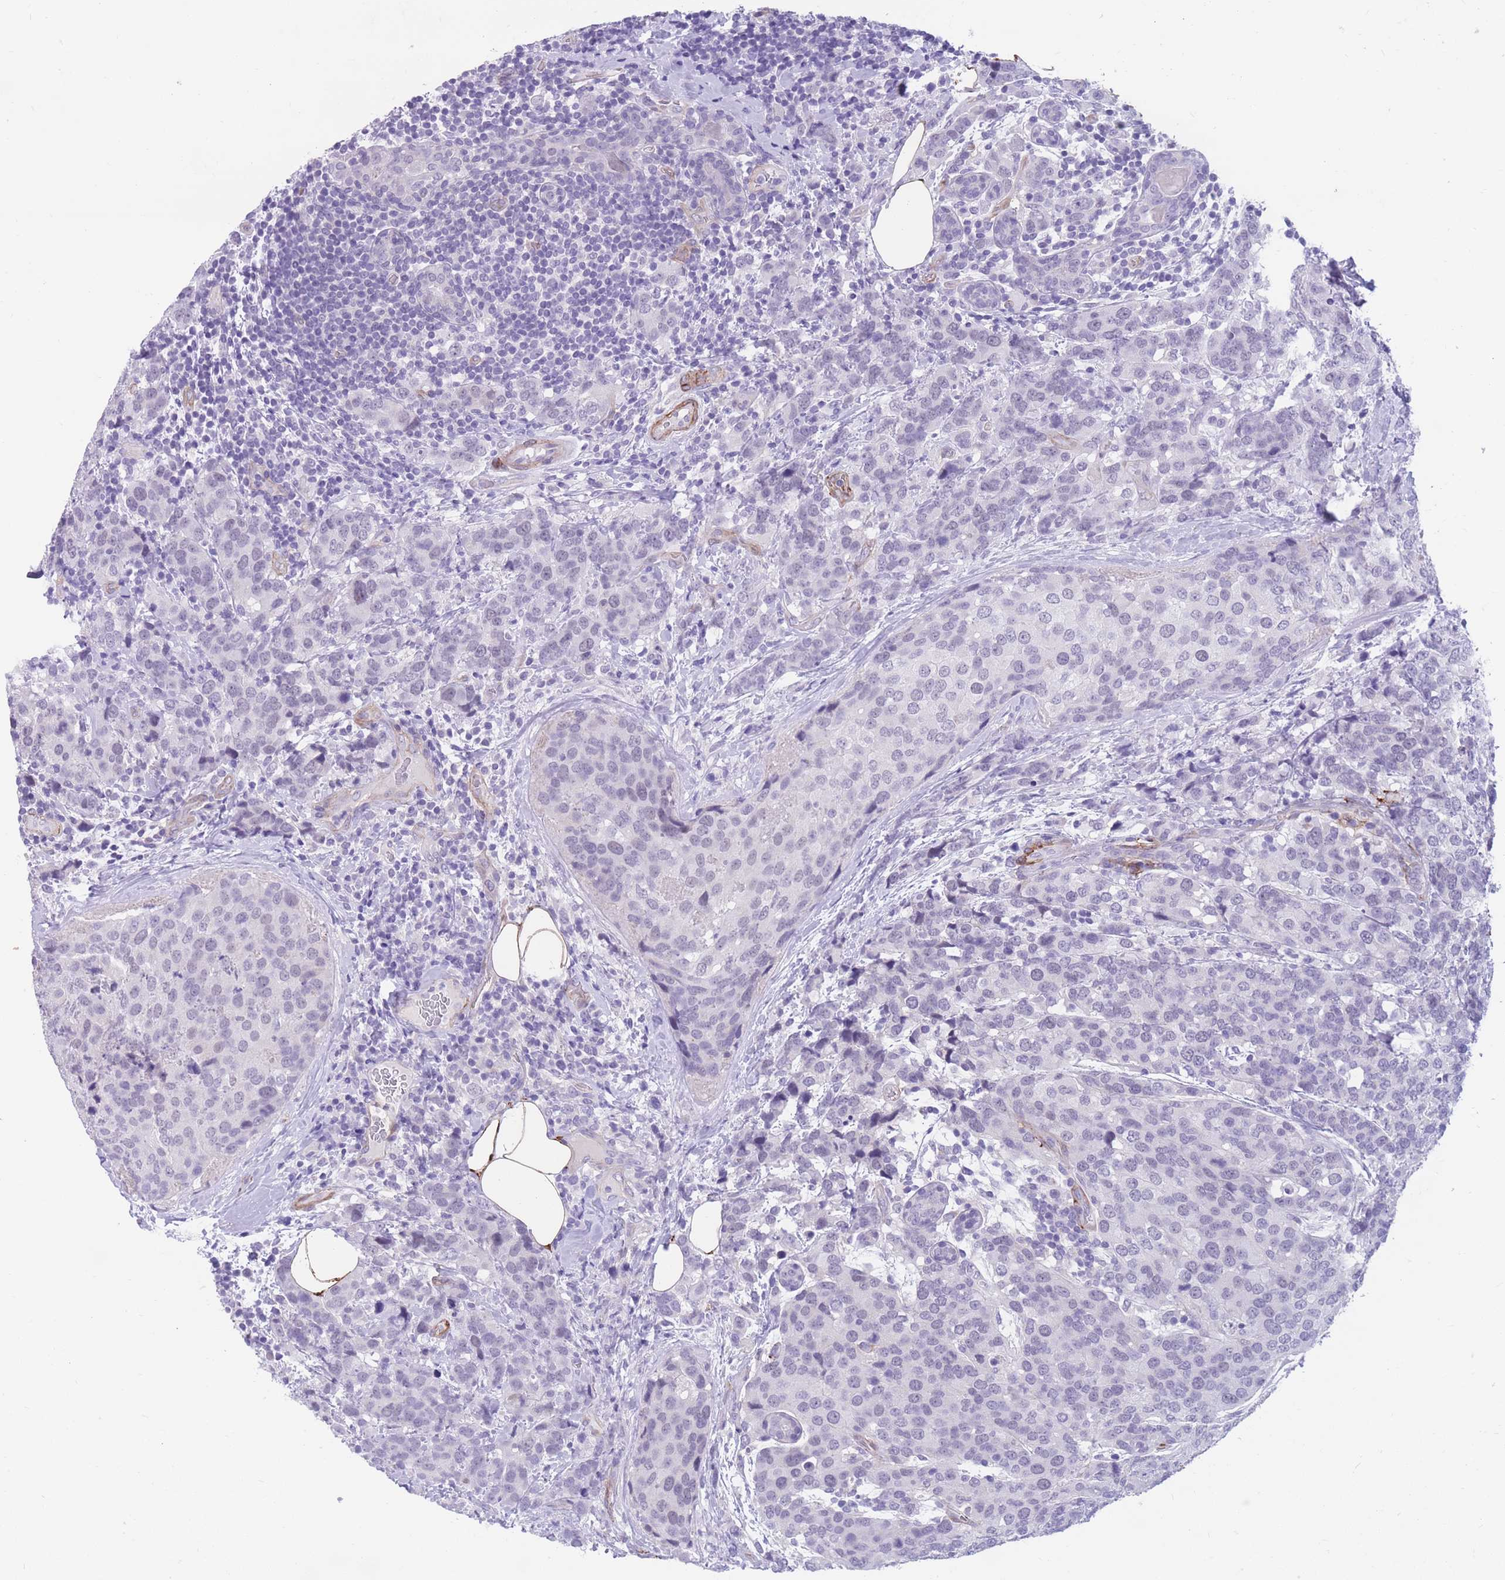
{"staining": {"intensity": "negative", "quantity": "none", "location": "none"}, "tissue": "breast cancer", "cell_type": "Tumor cells", "image_type": "cancer", "snomed": [{"axis": "morphology", "description": "Lobular carcinoma"}, {"axis": "topography", "description": "Breast"}], "caption": "Immunohistochemistry photomicrograph of human breast lobular carcinoma stained for a protein (brown), which demonstrates no positivity in tumor cells.", "gene": "DPYD", "patient": {"sex": "female", "age": 59}}